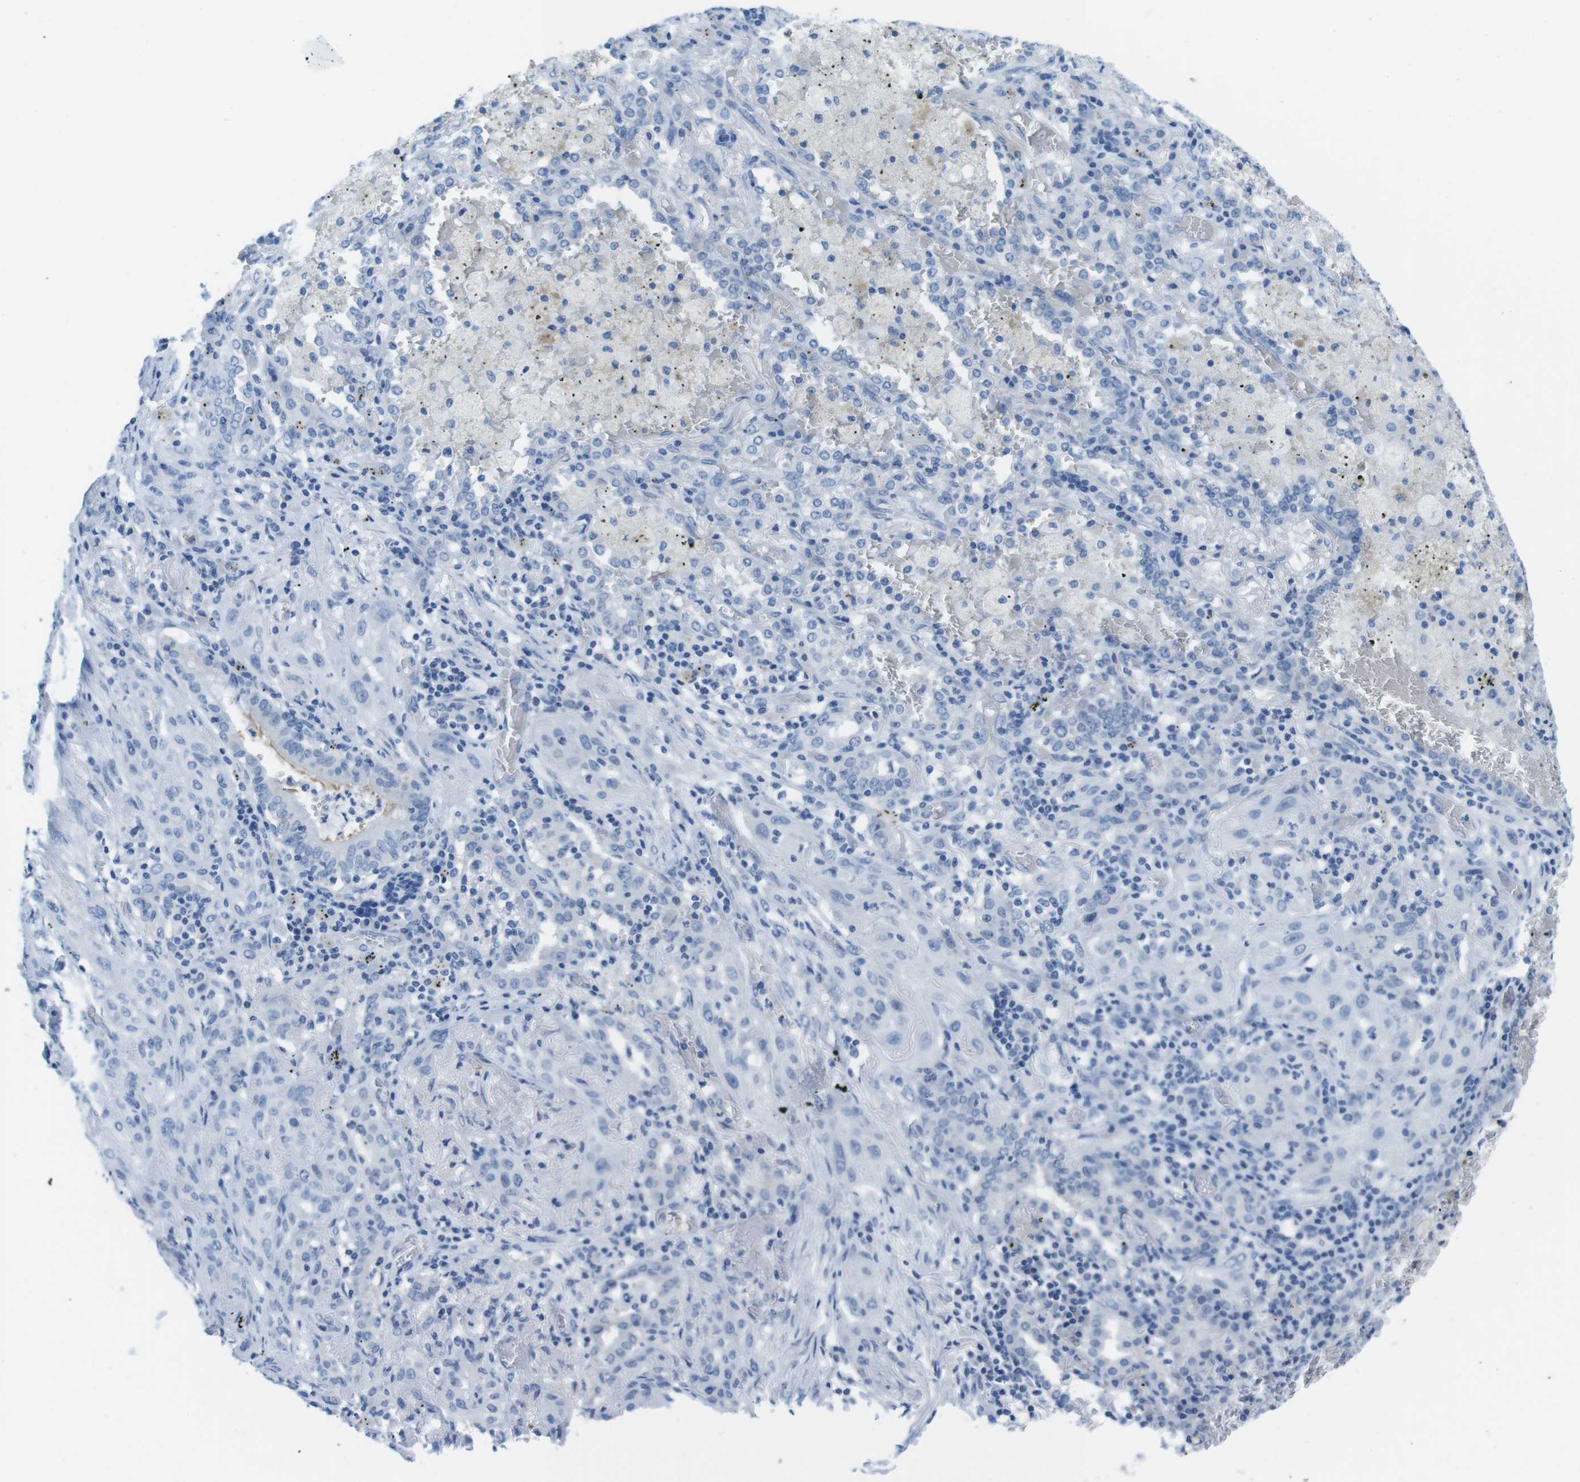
{"staining": {"intensity": "negative", "quantity": "none", "location": "none"}, "tissue": "lung cancer", "cell_type": "Tumor cells", "image_type": "cancer", "snomed": [{"axis": "morphology", "description": "Squamous cell carcinoma, NOS"}, {"axis": "topography", "description": "Lung"}], "caption": "Immunohistochemistry (IHC) of human squamous cell carcinoma (lung) displays no positivity in tumor cells. The staining is performed using DAB (3,3'-diaminobenzidine) brown chromogen with nuclei counter-stained in using hematoxylin.", "gene": "GAP43", "patient": {"sex": "female", "age": 47}}